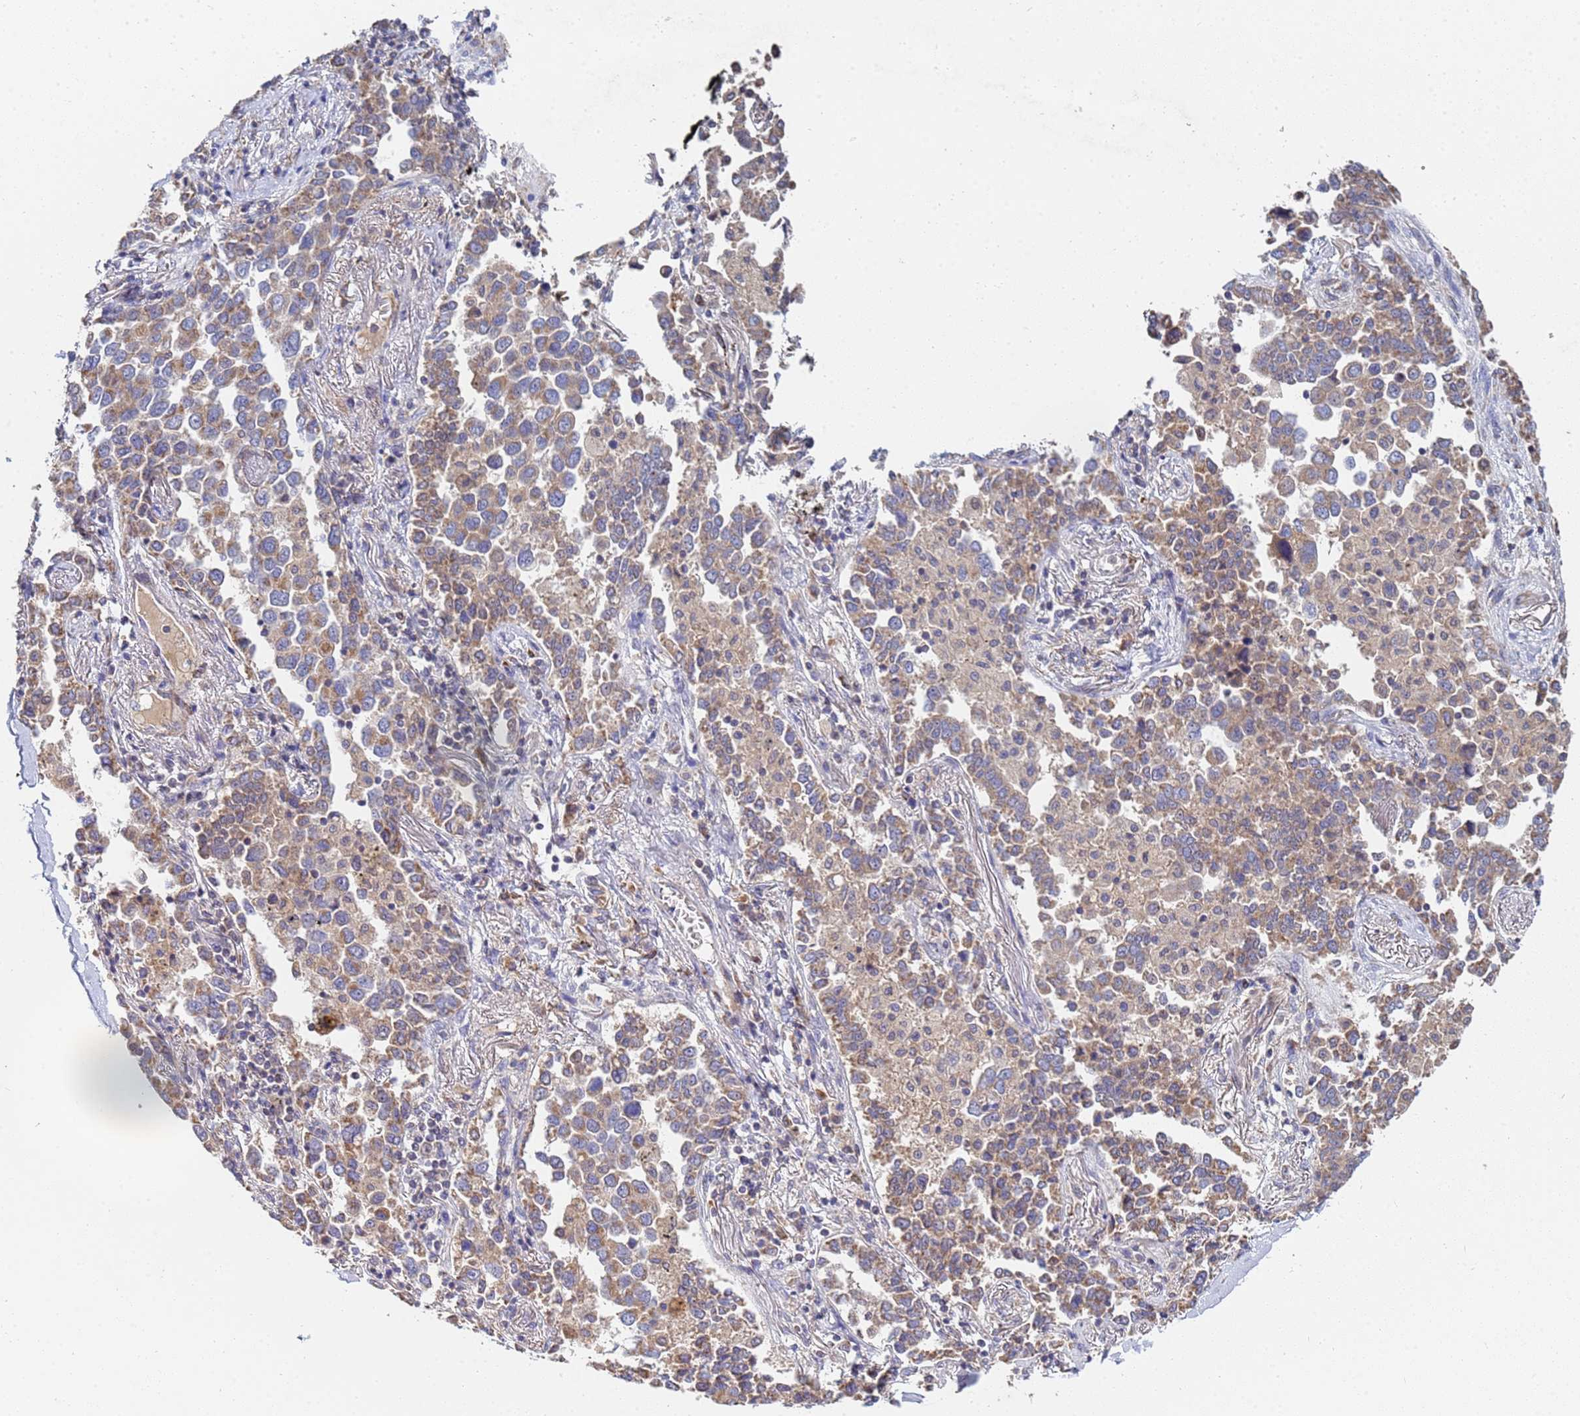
{"staining": {"intensity": "moderate", "quantity": ">75%", "location": "cytoplasmic/membranous"}, "tissue": "lung cancer", "cell_type": "Tumor cells", "image_type": "cancer", "snomed": [{"axis": "morphology", "description": "Adenocarcinoma, NOS"}, {"axis": "topography", "description": "Lung"}], "caption": "Adenocarcinoma (lung) stained with a brown dye demonstrates moderate cytoplasmic/membranous positive positivity in approximately >75% of tumor cells.", "gene": "C5orf34", "patient": {"sex": "male", "age": 67}}